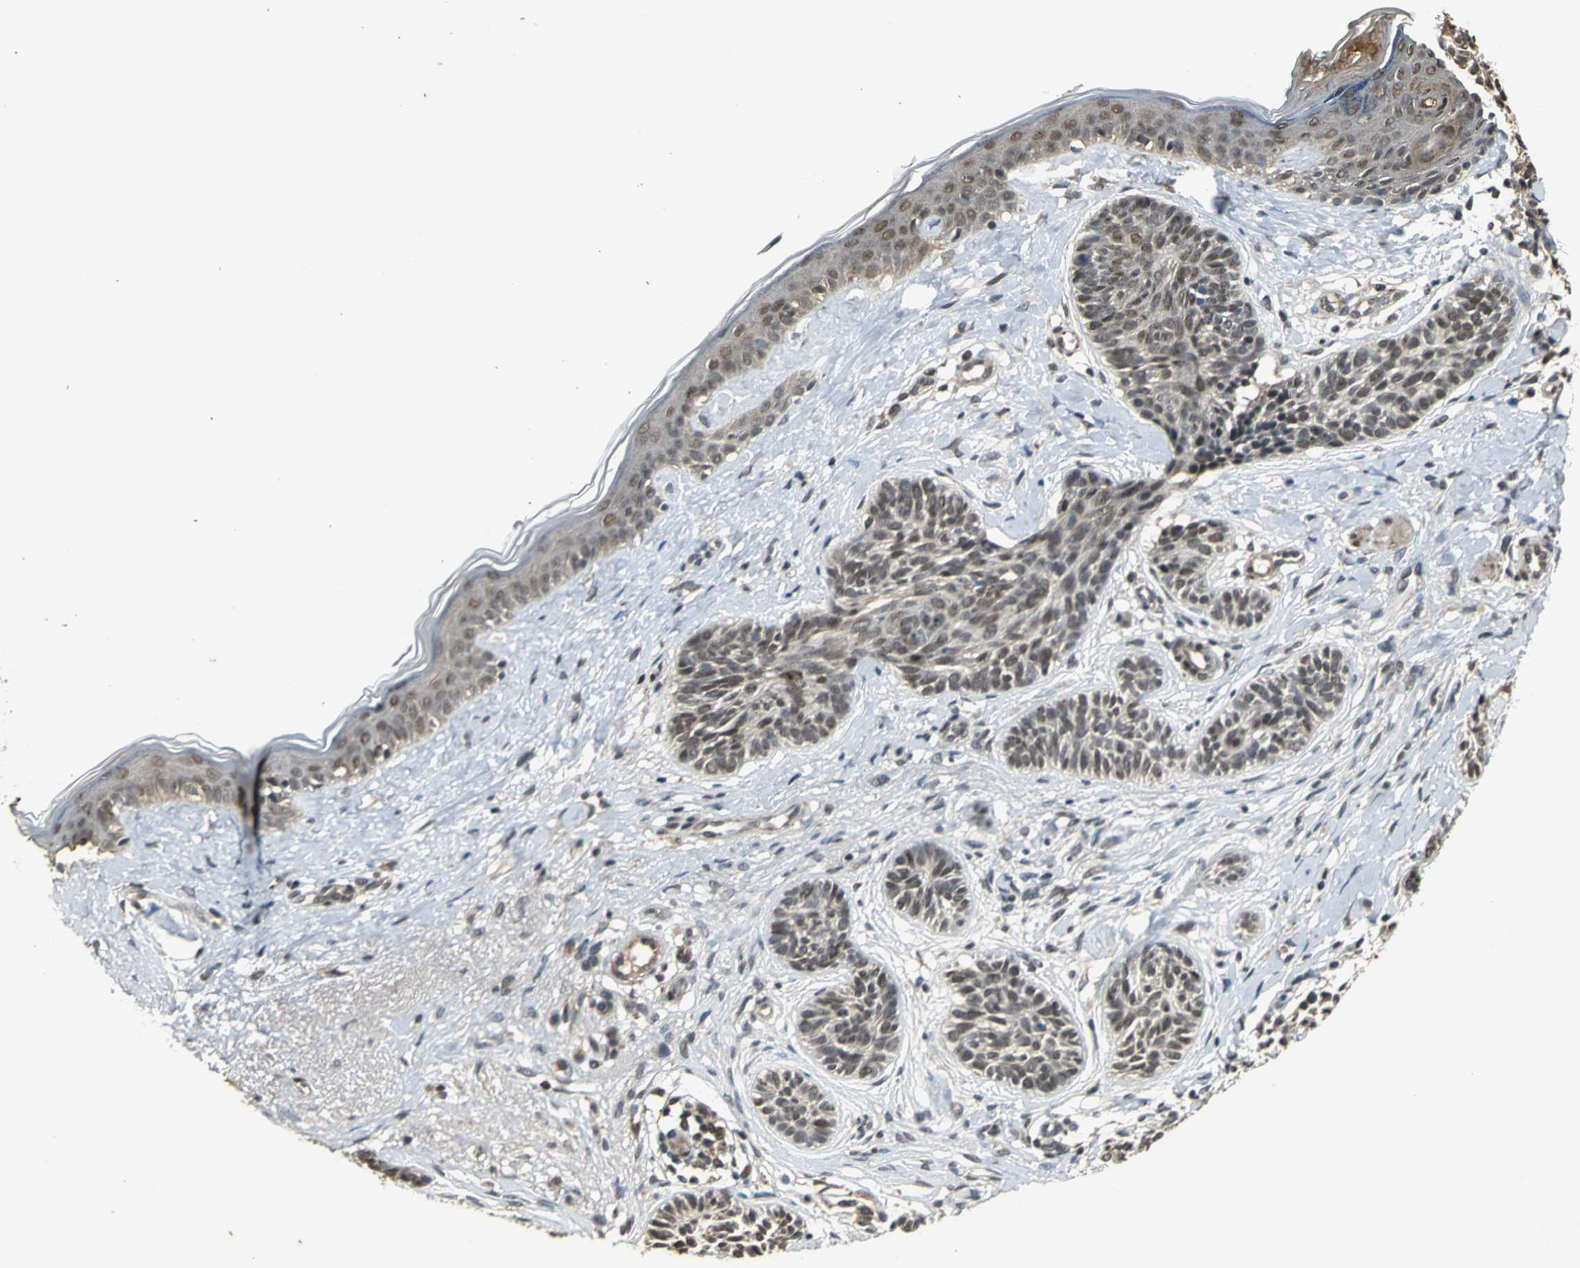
{"staining": {"intensity": "moderate", "quantity": ">75%", "location": "nuclear"}, "tissue": "skin cancer", "cell_type": "Tumor cells", "image_type": "cancer", "snomed": [{"axis": "morphology", "description": "Normal tissue, NOS"}, {"axis": "morphology", "description": "Basal cell carcinoma"}, {"axis": "topography", "description": "Skin"}], "caption": "Immunohistochemistry of human skin cancer exhibits medium levels of moderate nuclear expression in approximately >75% of tumor cells.", "gene": "NOTCH3", "patient": {"sex": "male", "age": 63}}